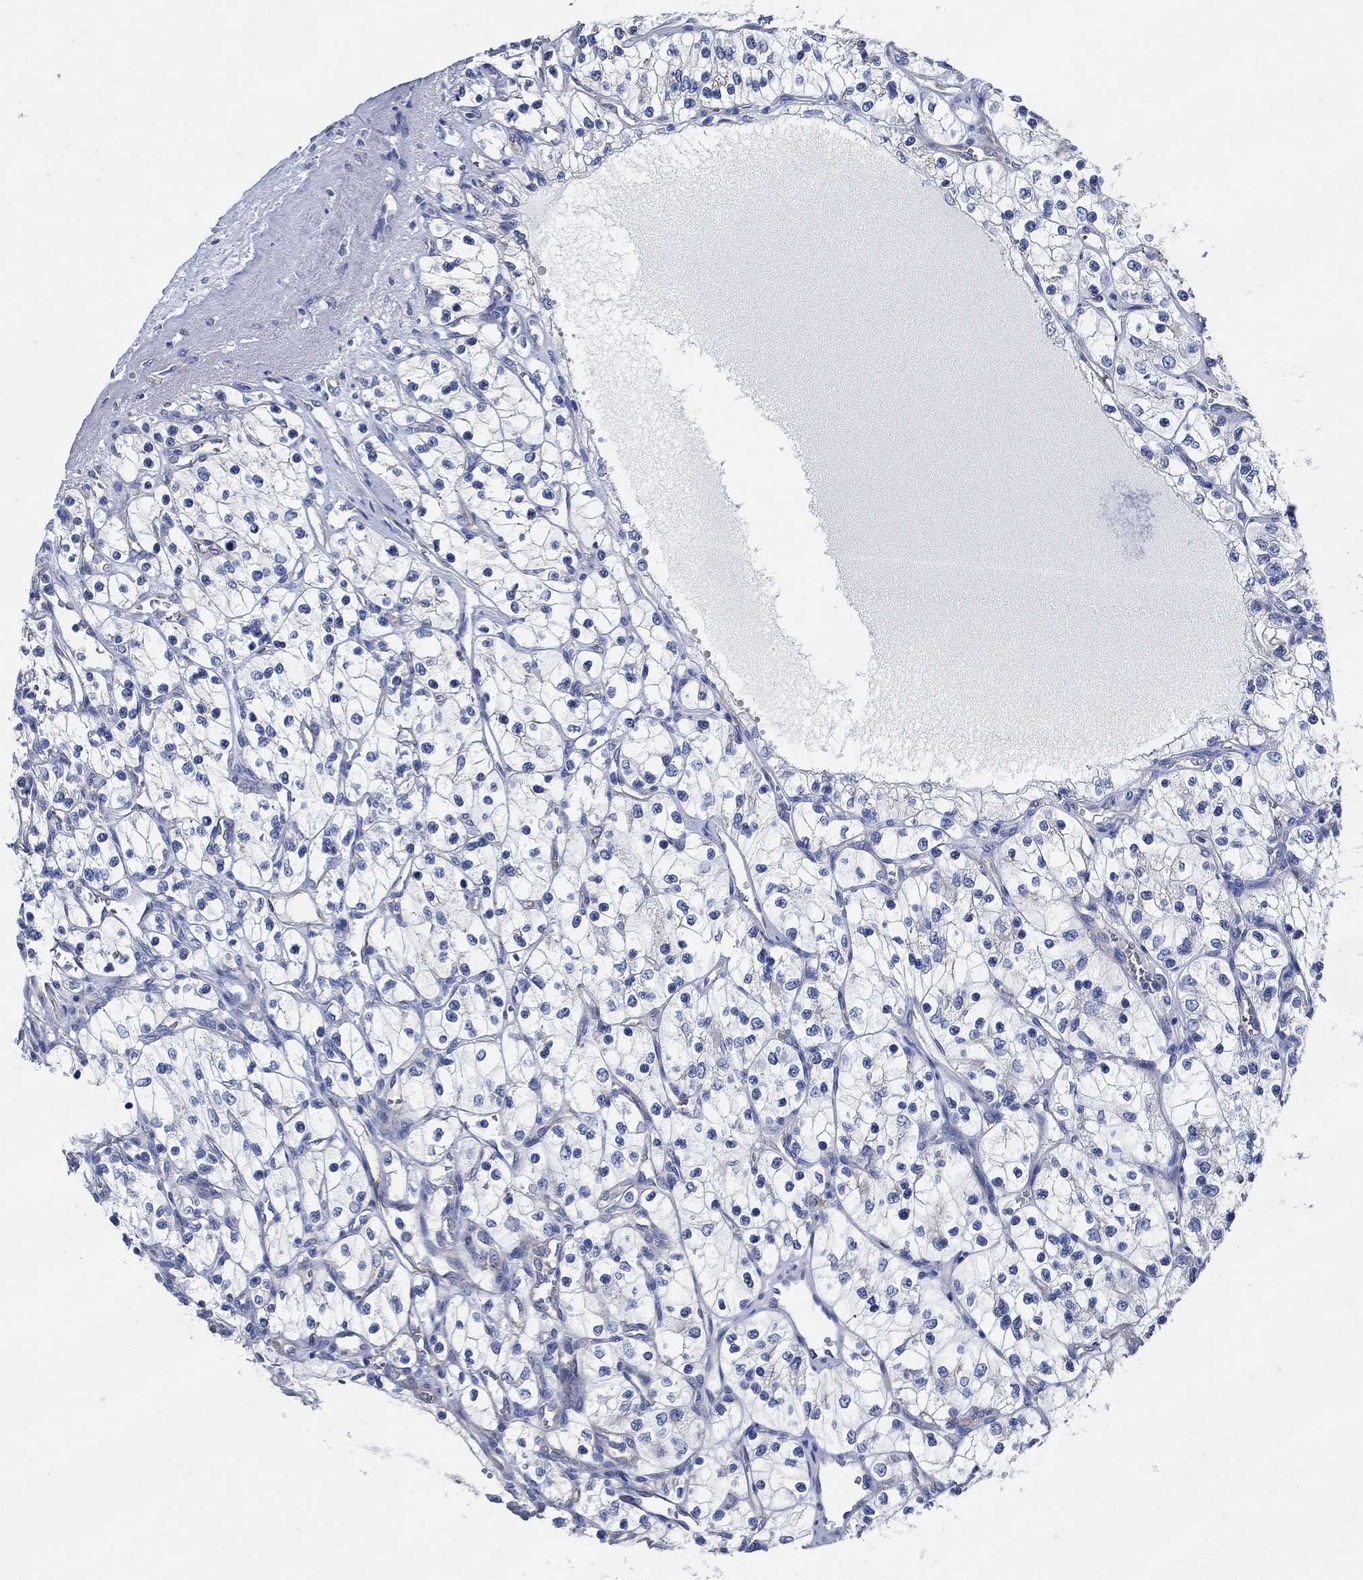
{"staining": {"intensity": "negative", "quantity": "none", "location": "none"}, "tissue": "renal cancer", "cell_type": "Tumor cells", "image_type": "cancer", "snomed": [{"axis": "morphology", "description": "Adenocarcinoma, NOS"}, {"axis": "topography", "description": "Kidney"}], "caption": "A micrograph of human adenocarcinoma (renal) is negative for staining in tumor cells.", "gene": "HECW2", "patient": {"sex": "female", "age": 69}}